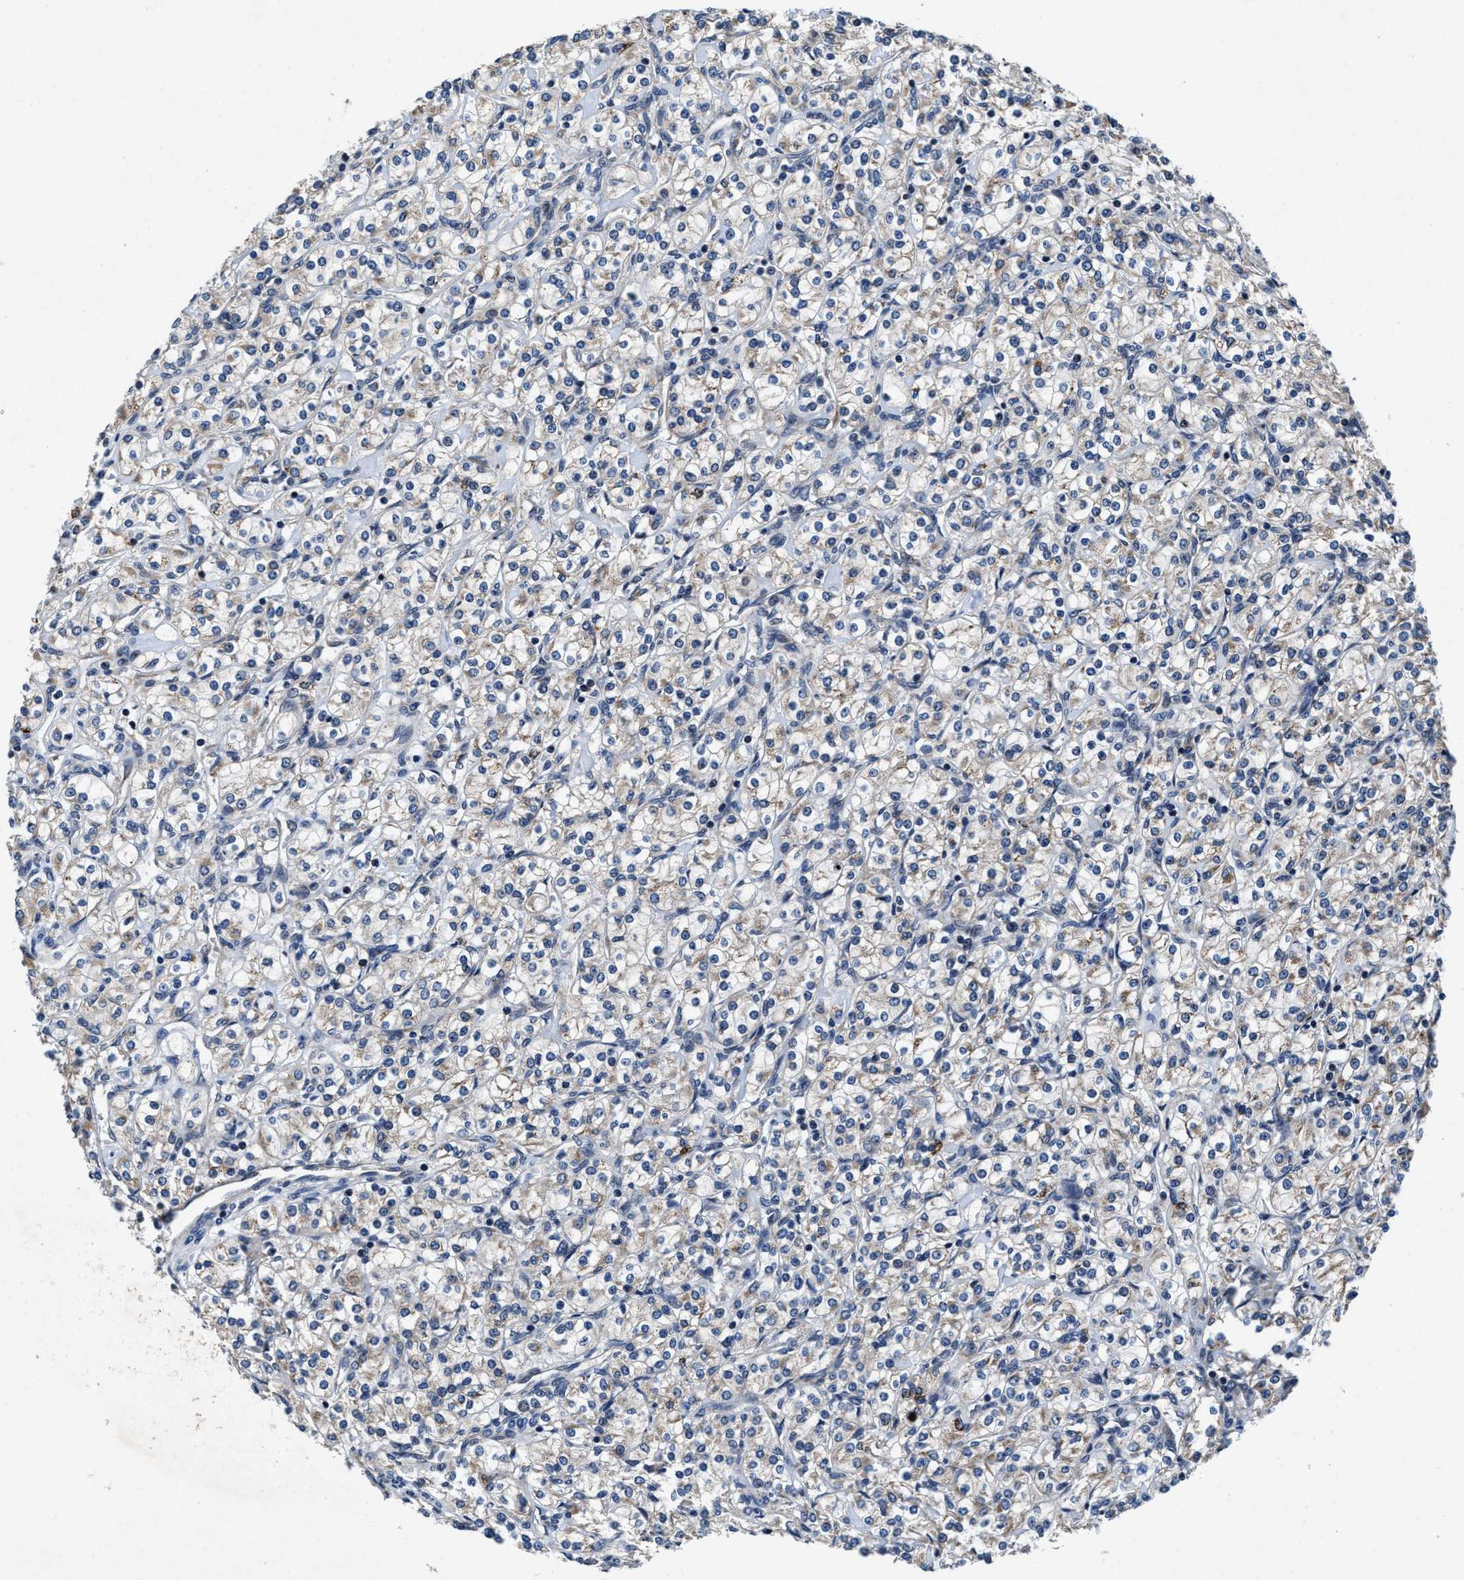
{"staining": {"intensity": "weak", "quantity": "<25%", "location": "cytoplasmic/membranous"}, "tissue": "renal cancer", "cell_type": "Tumor cells", "image_type": "cancer", "snomed": [{"axis": "morphology", "description": "Adenocarcinoma, NOS"}, {"axis": "topography", "description": "Kidney"}], "caption": "A high-resolution image shows immunohistochemistry (IHC) staining of adenocarcinoma (renal), which displays no significant staining in tumor cells.", "gene": "TMEM53", "patient": {"sex": "male", "age": 77}}